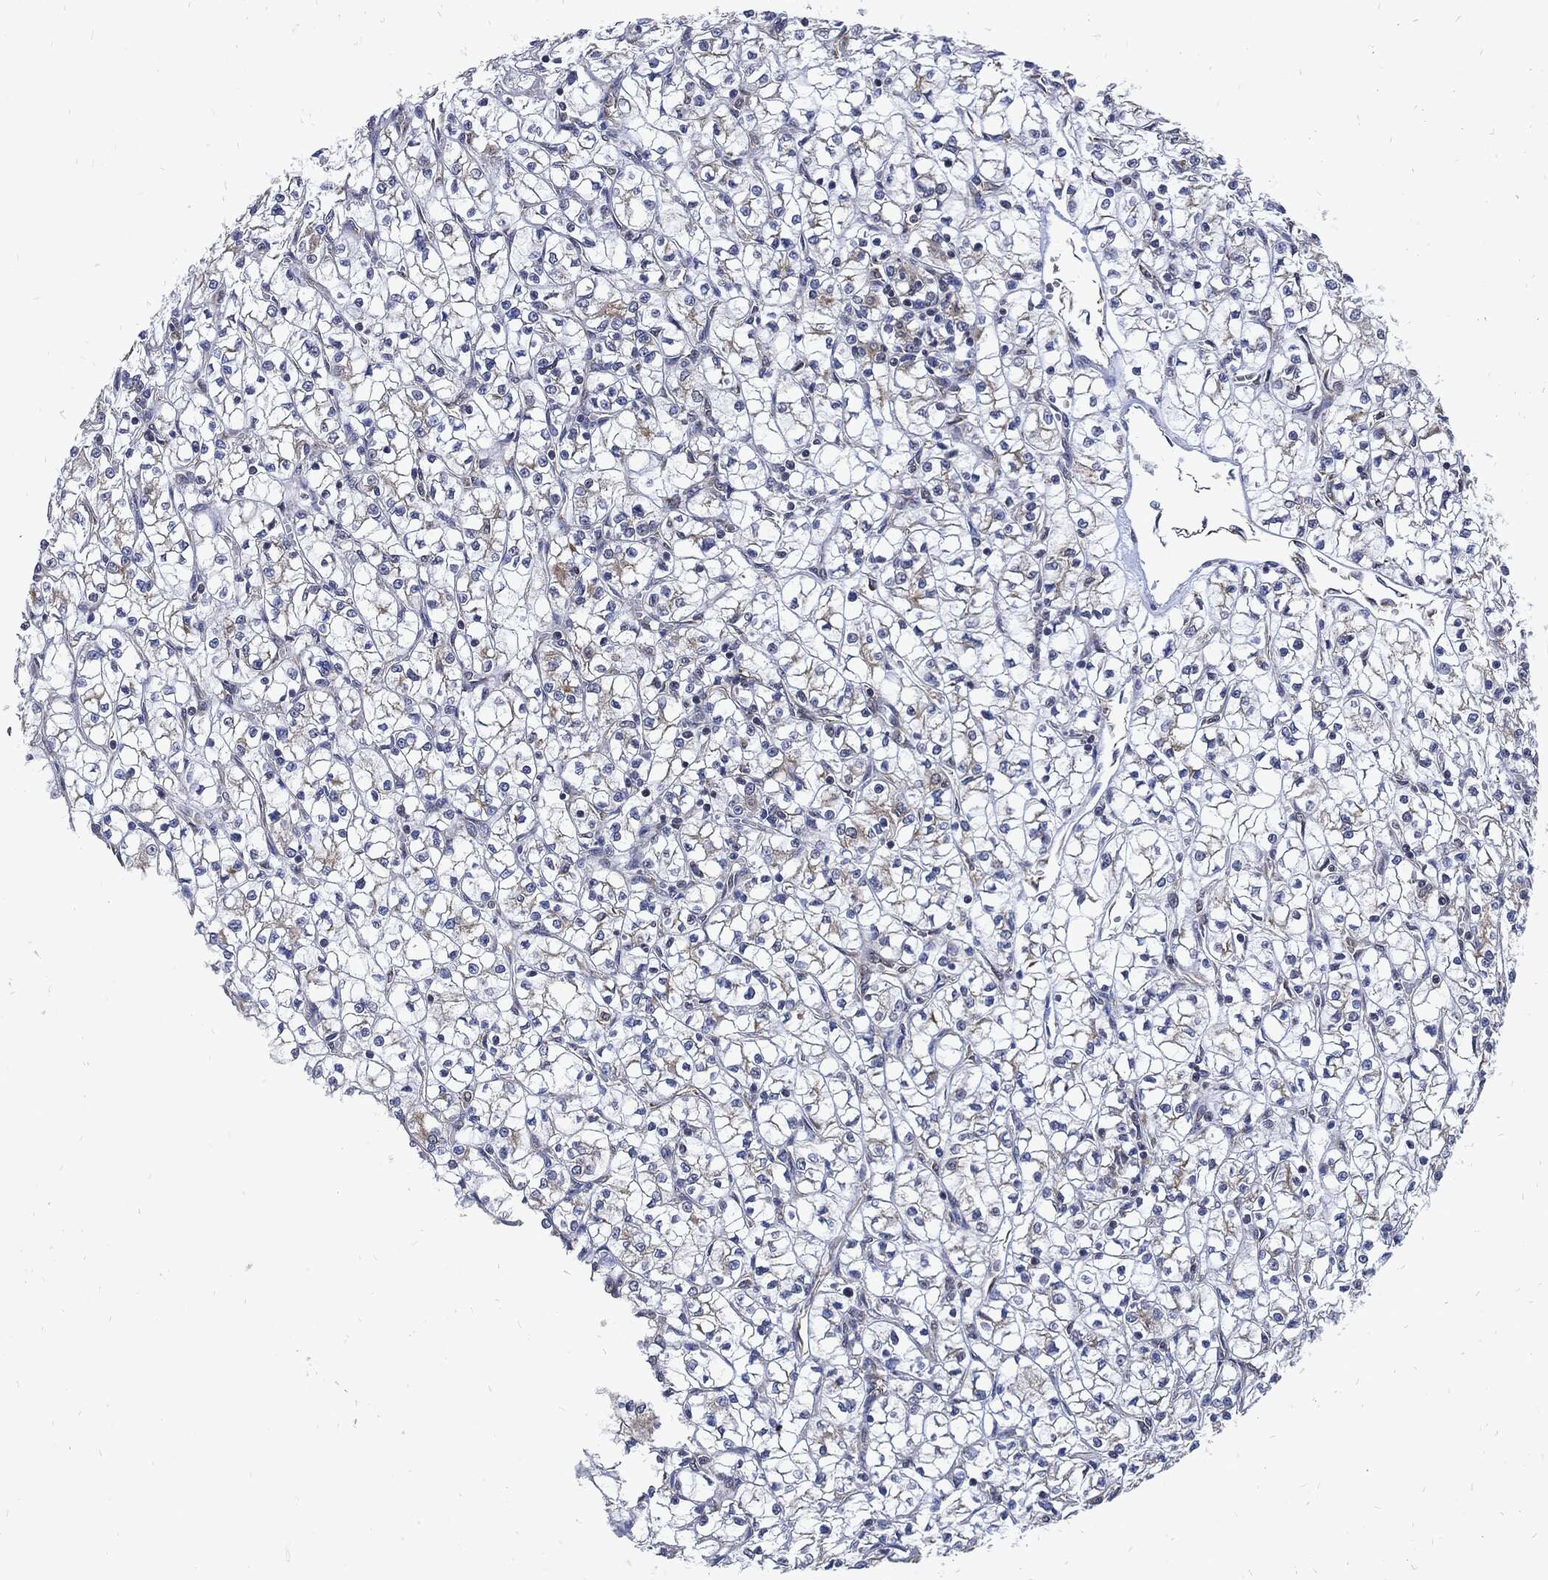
{"staining": {"intensity": "negative", "quantity": "none", "location": "none"}, "tissue": "renal cancer", "cell_type": "Tumor cells", "image_type": "cancer", "snomed": [{"axis": "morphology", "description": "Adenocarcinoma, NOS"}, {"axis": "topography", "description": "Kidney"}], "caption": "Protein analysis of renal cancer displays no significant staining in tumor cells.", "gene": "DCTN1", "patient": {"sex": "female", "age": 64}}